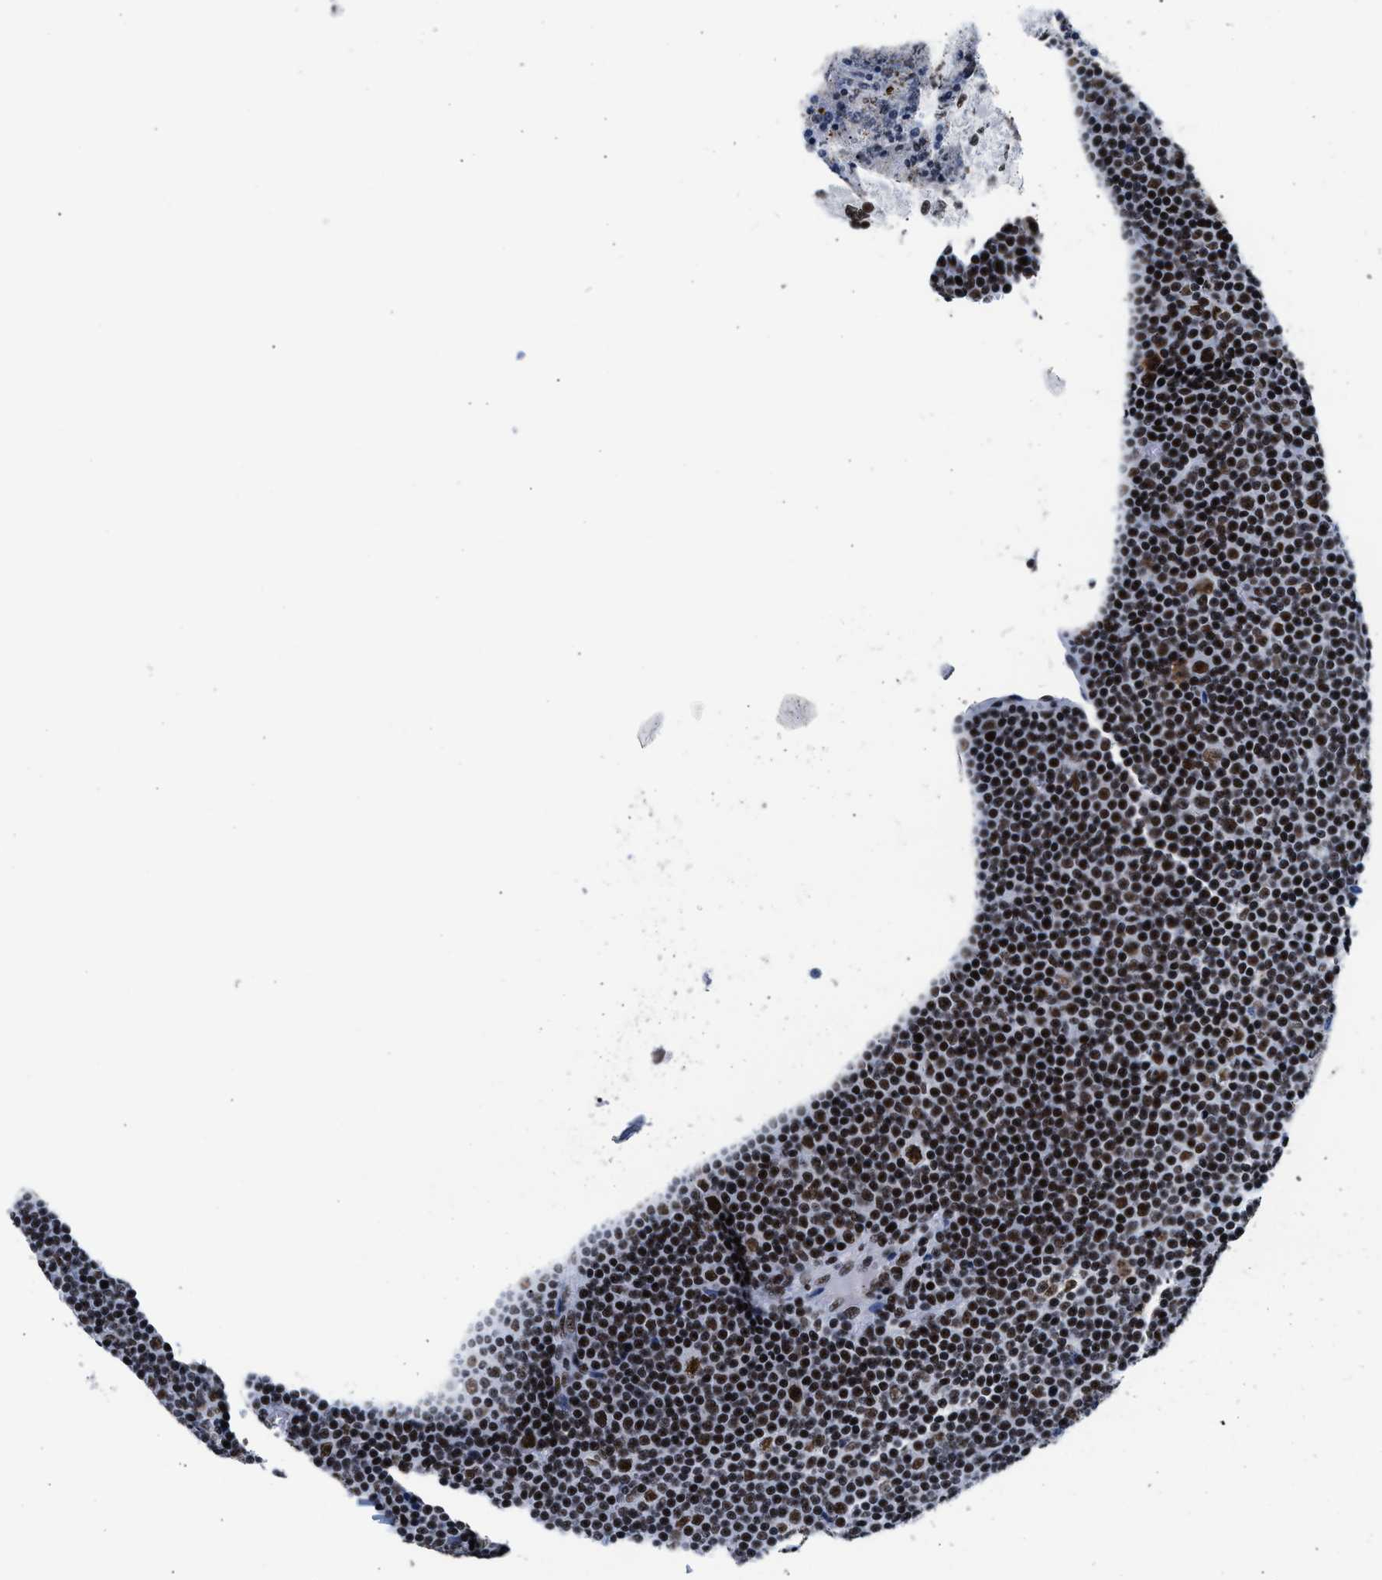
{"staining": {"intensity": "strong", "quantity": ">75%", "location": "nuclear"}, "tissue": "lymphoma", "cell_type": "Tumor cells", "image_type": "cancer", "snomed": [{"axis": "morphology", "description": "Malignant lymphoma, non-Hodgkin's type, Low grade"}, {"axis": "topography", "description": "Lymph node"}], "caption": "Immunohistochemistry (DAB) staining of malignant lymphoma, non-Hodgkin's type (low-grade) demonstrates strong nuclear protein positivity in approximately >75% of tumor cells.", "gene": "RAD21", "patient": {"sex": "female", "age": 67}}